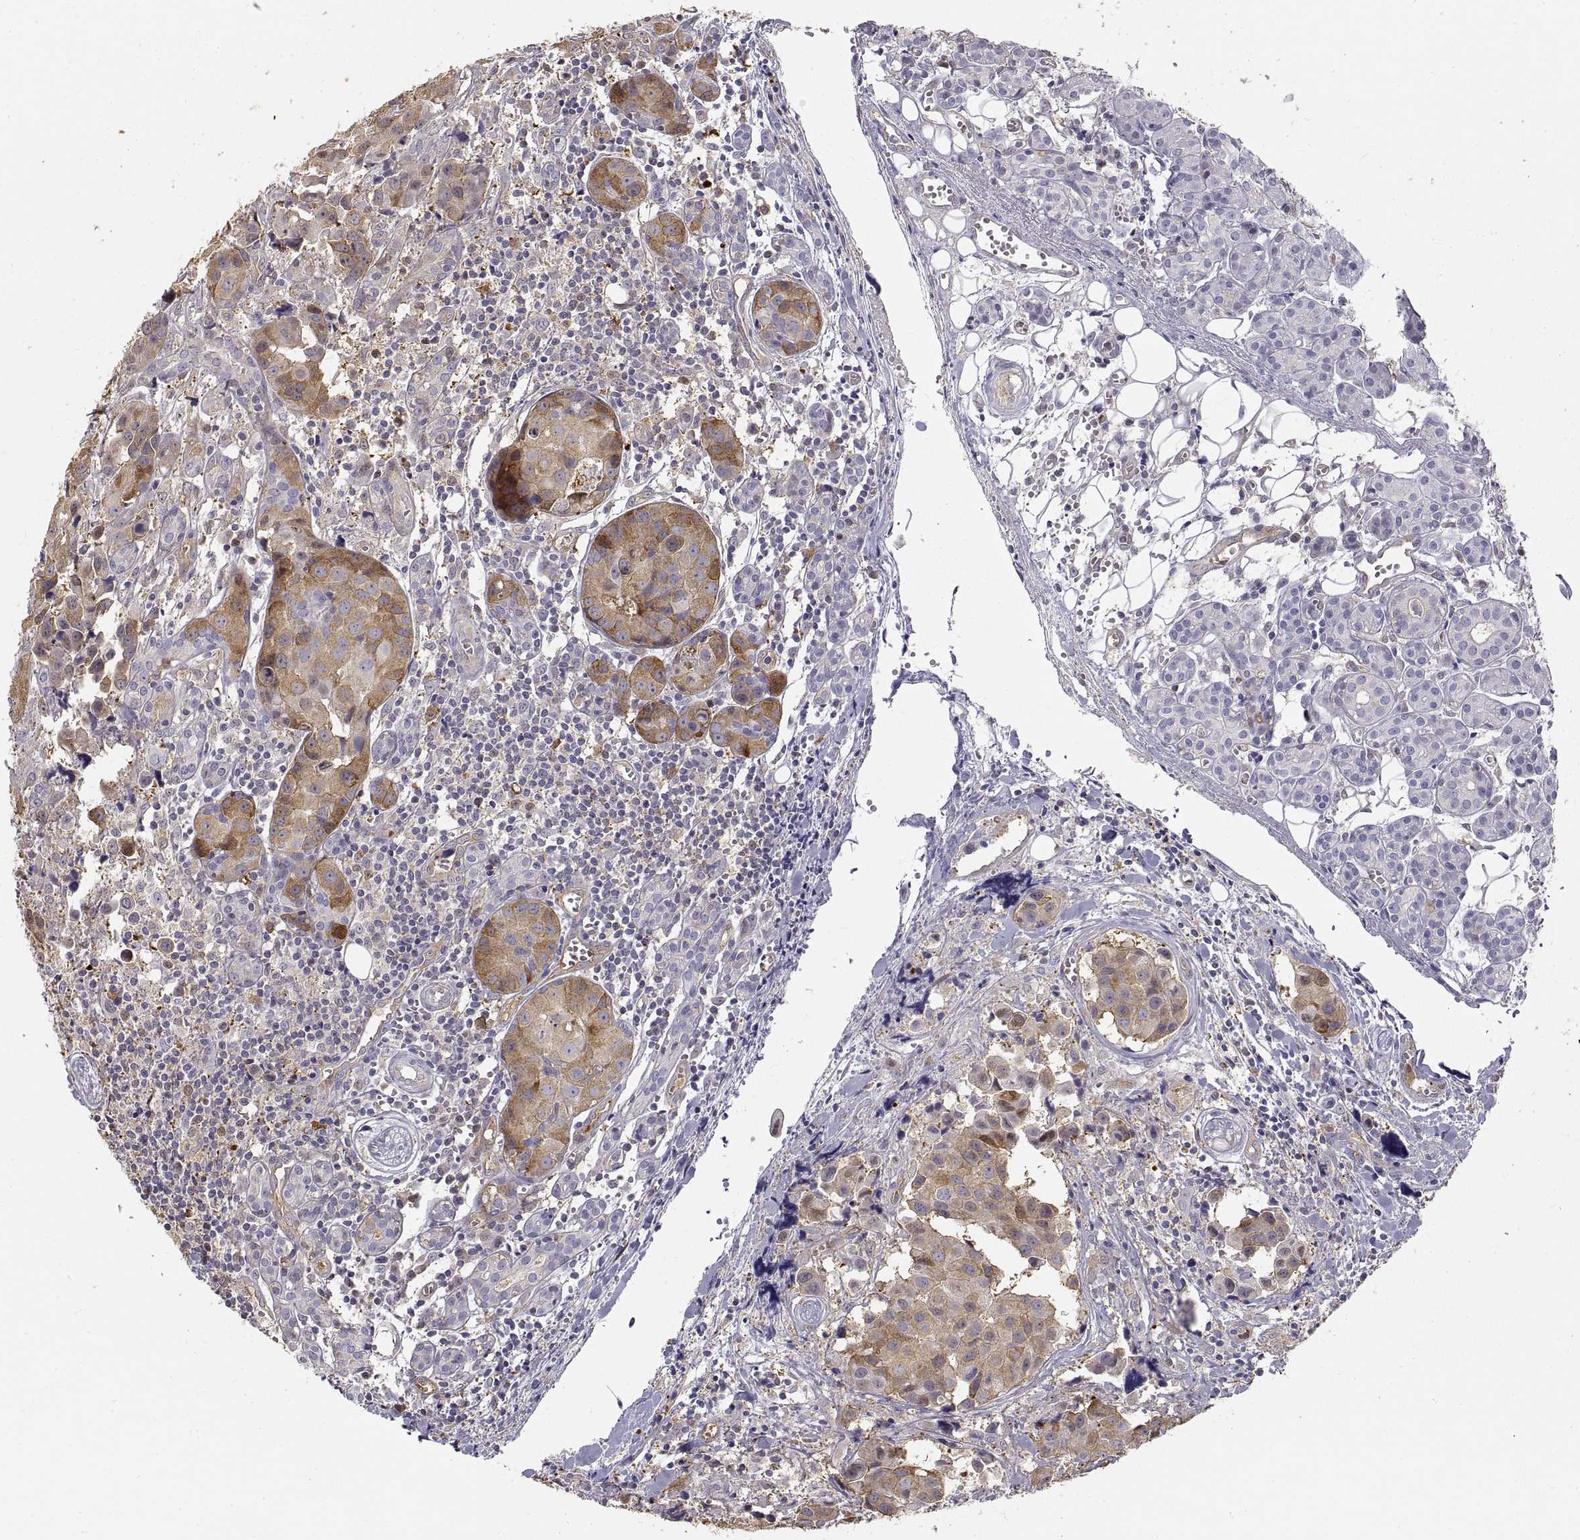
{"staining": {"intensity": "moderate", "quantity": "<25%", "location": "cytoplasmic/membranous"}, "tissue": "head and neck cancer", "cell_type": "Tumor cells", "image_type": "cancer", "snomed": [{"axis": "morphology", "description": "Adenocarcinoma, NOS"}, {"axis": "topography", "description": "Head-Neck"}], "caption": "Head and neck cancer (adenocarcinoma) tissue exhibits moderate cytoplasmic/membranous positivity in about <25% of tumor cells, visualized by immunohistochemistry.", "gene": "HSP90AB1", "patient": {"sex": "male", "age": 76}}